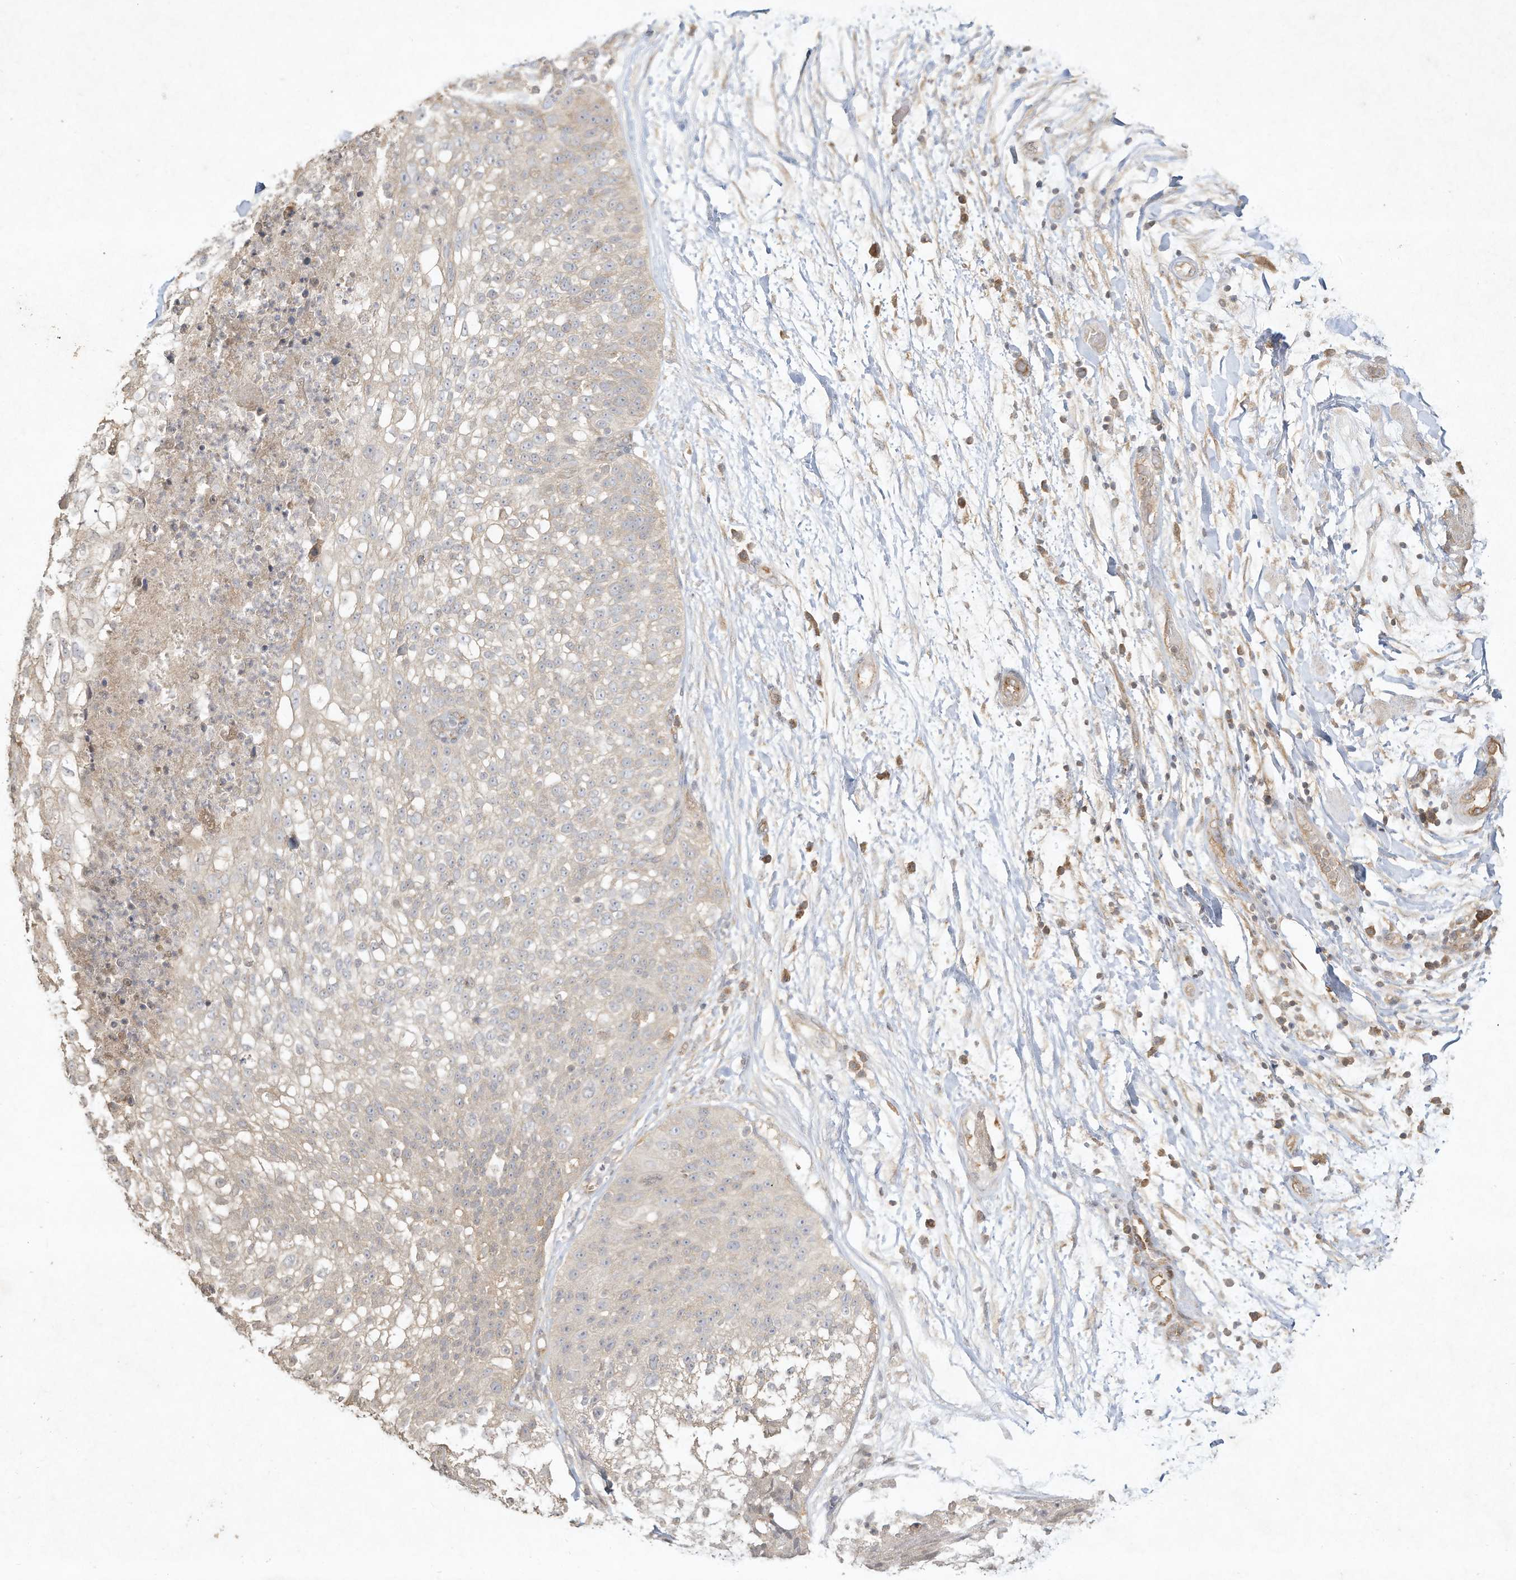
{"staining": {"intensity": "negative", "quantity": "none", "location": "none"}, "tissue": "lung cancer", "cell_type": "Tumor cells", "image_type": "cancer", "snomed": [{"axis": "morphology", "description": "Inflammation, NOS"}, {"axis": "morphology", "description": "Squamous cell carcinoma, NOS"}, {"axis": "topography", "description": "Lymph node"}, {"axis": "topography", "description": "Soft tissue"}, {"axis": "topography", "description": "Lung"}], "caption": "Tumor cells show no significant staining in squamous cell carcinoma (lung). (Stains: DAB immunohistochemistry with hematoxylin counter stain, Microscopy: brightfield microscopy at high magnification).", "gene": "DYNC1I2", "patient": {"sex": "male", "age": 66}}